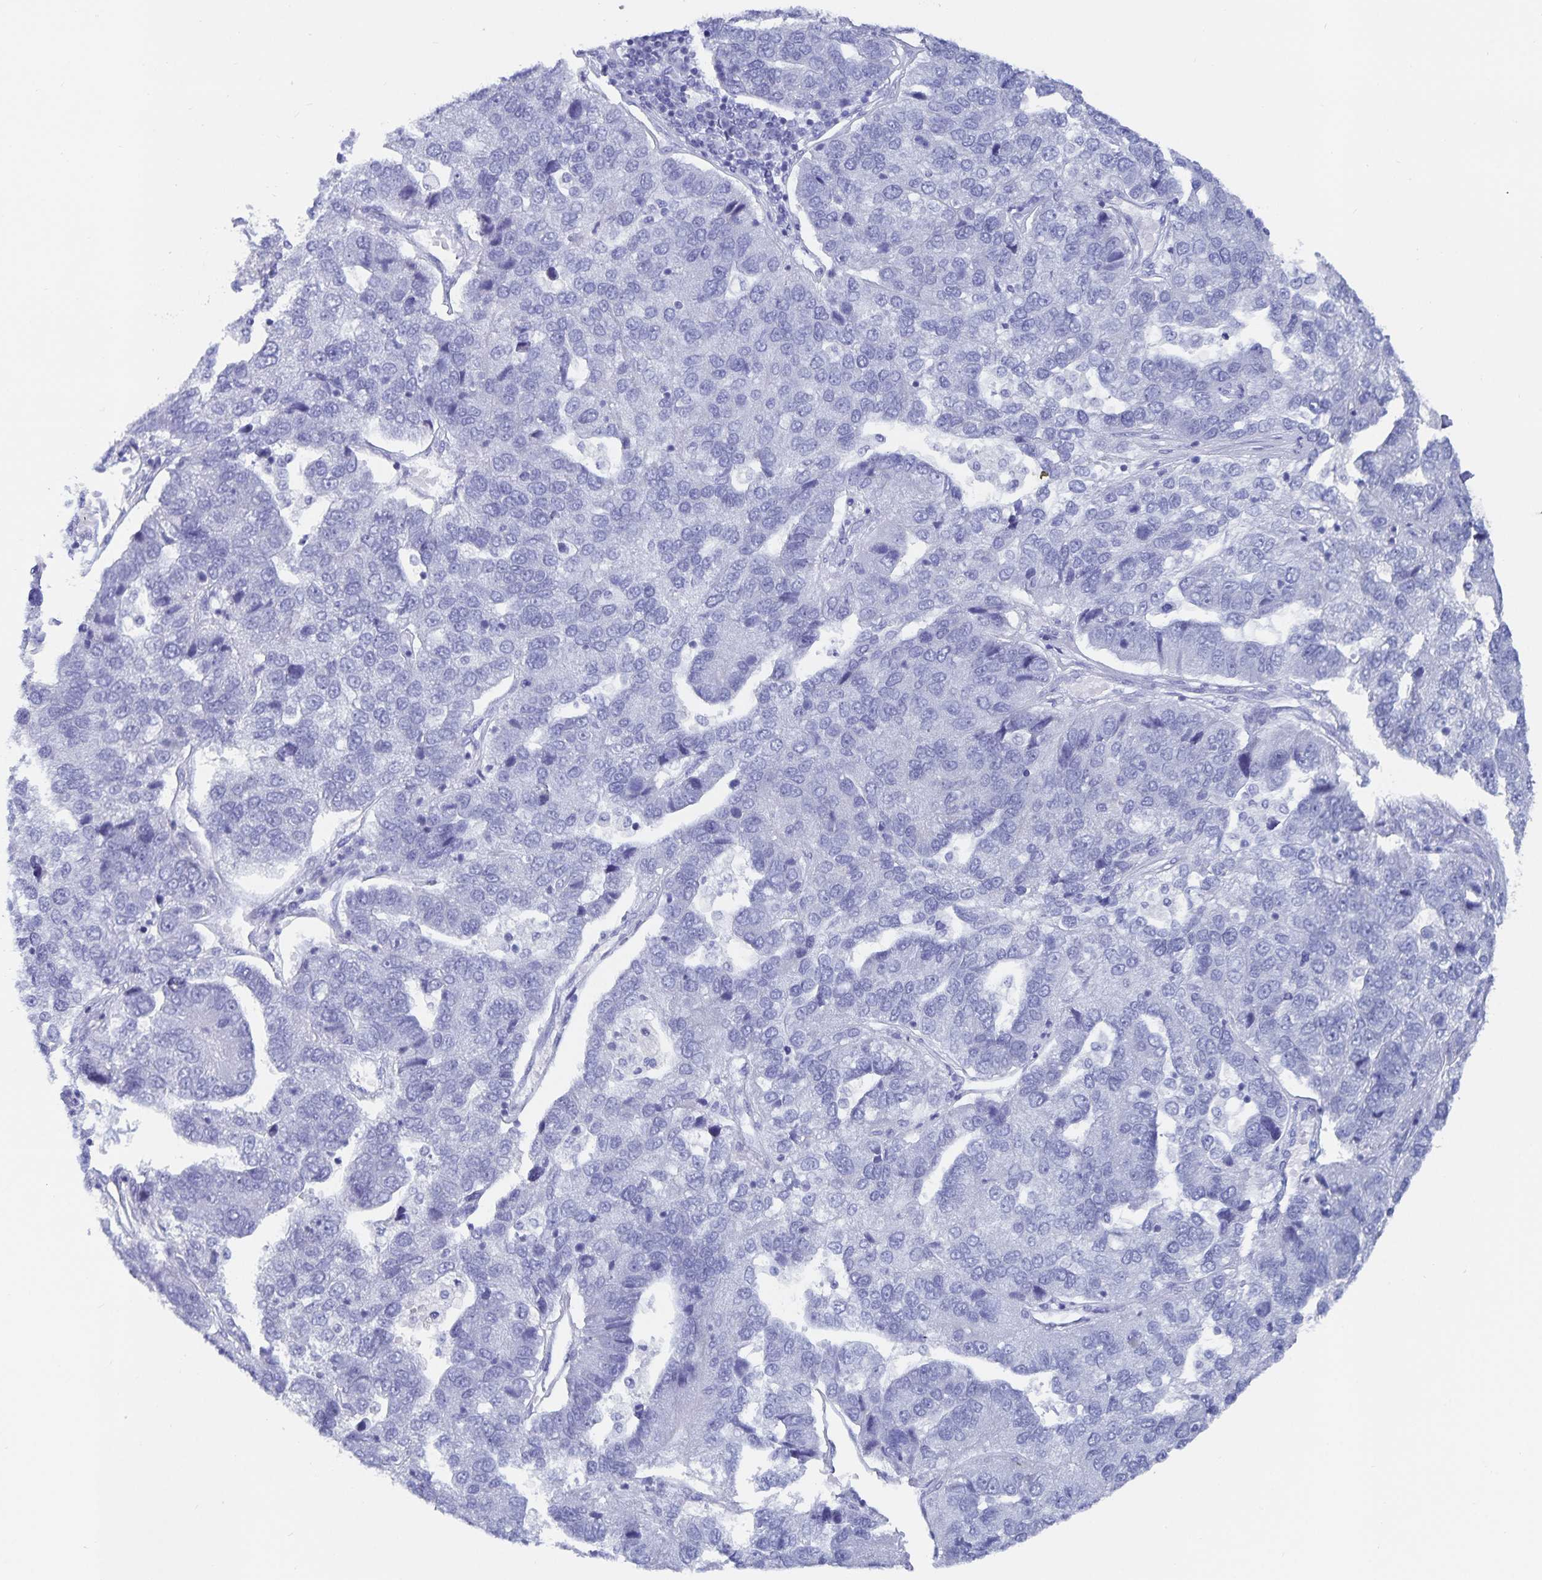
{"staining": {"intensity": "negative", "quantity": "none", "location": "none"}, "tissue": "pancreatic cancer", "cell_type": "Tumor cells", "image_type": "cancer", "snomed": [{"axis": "morphology", "description": "Adenocarcinoma, NOS"}, {"axis": "topography", "description": "Pancreas"}], "caption": "Immunohistochemistry (IHC) micrograph of human pancreatic adenocarcinoma stained for a protein (brown), which shows no positivity in tumor cells. (Stains: DAB (3,3'-diaminobenzidine) immunohistochemistry with hematoxylin counter stain, Microscopy: brightfield microscopy at high magnification).", "gene": "C19orf73", "patient": {"sex": "female", "age": 61}}